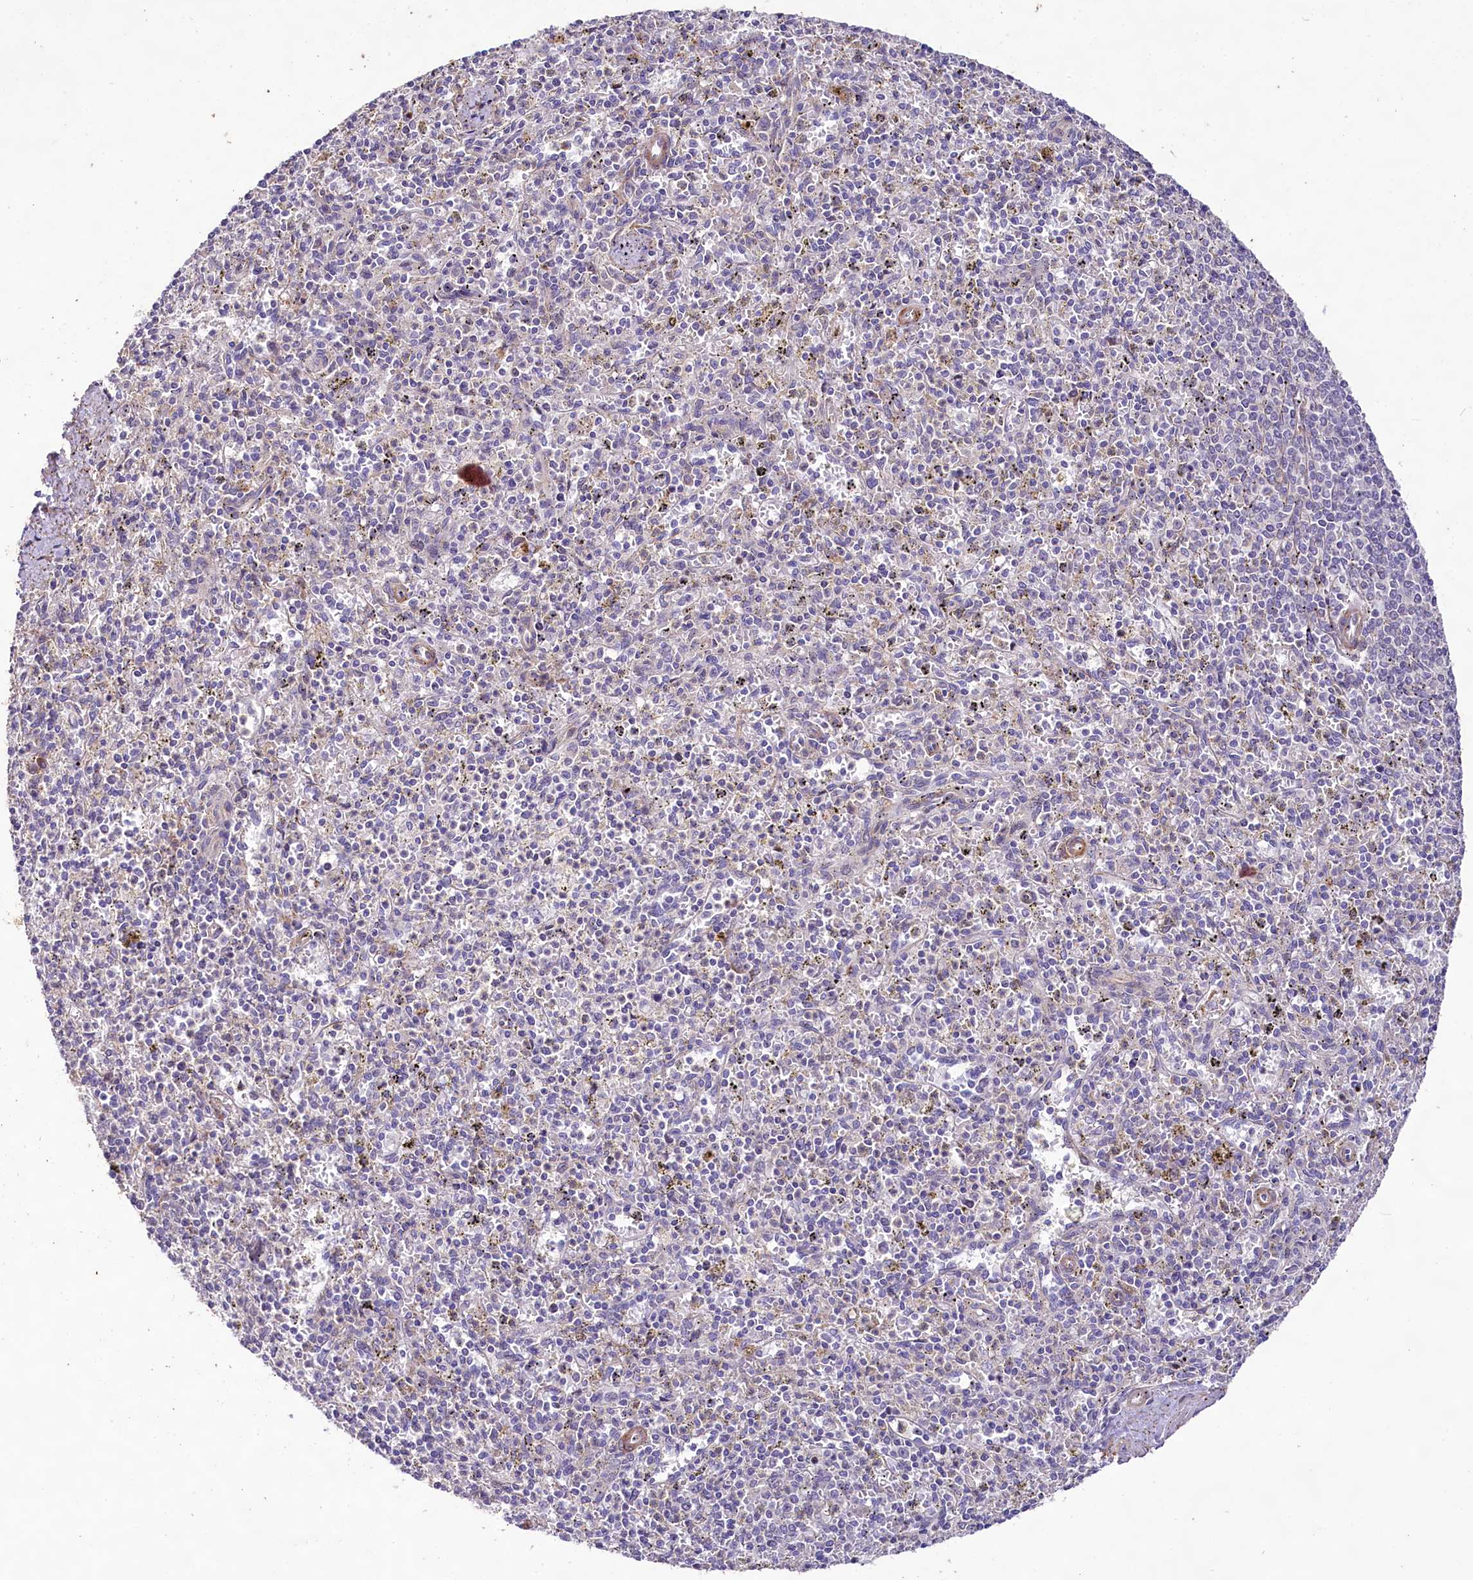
{"staining": {"intensity": "negative", "quantity": "none", "location": "none"}, "tissue": "spleen", "cell_type": "Cells in red pulp", "image_type": "normal", "snomed": [{"axis": "morphology", "description": "Normal tissue, NOS"}, {"axis": "topography", "description": "Spleen"}], "caption": "Immunohistochemistry micrograph of normal human spleen stained for a protein (brown), which displays no staining in cells in red pulp. (Brightfield microscopy of DAB (3,3'-diaminobenzidine) immunohistochemistry (IHC) at high magnification).", "gene": "VPS11", "patient": {"sex": "male", "age": 72}}